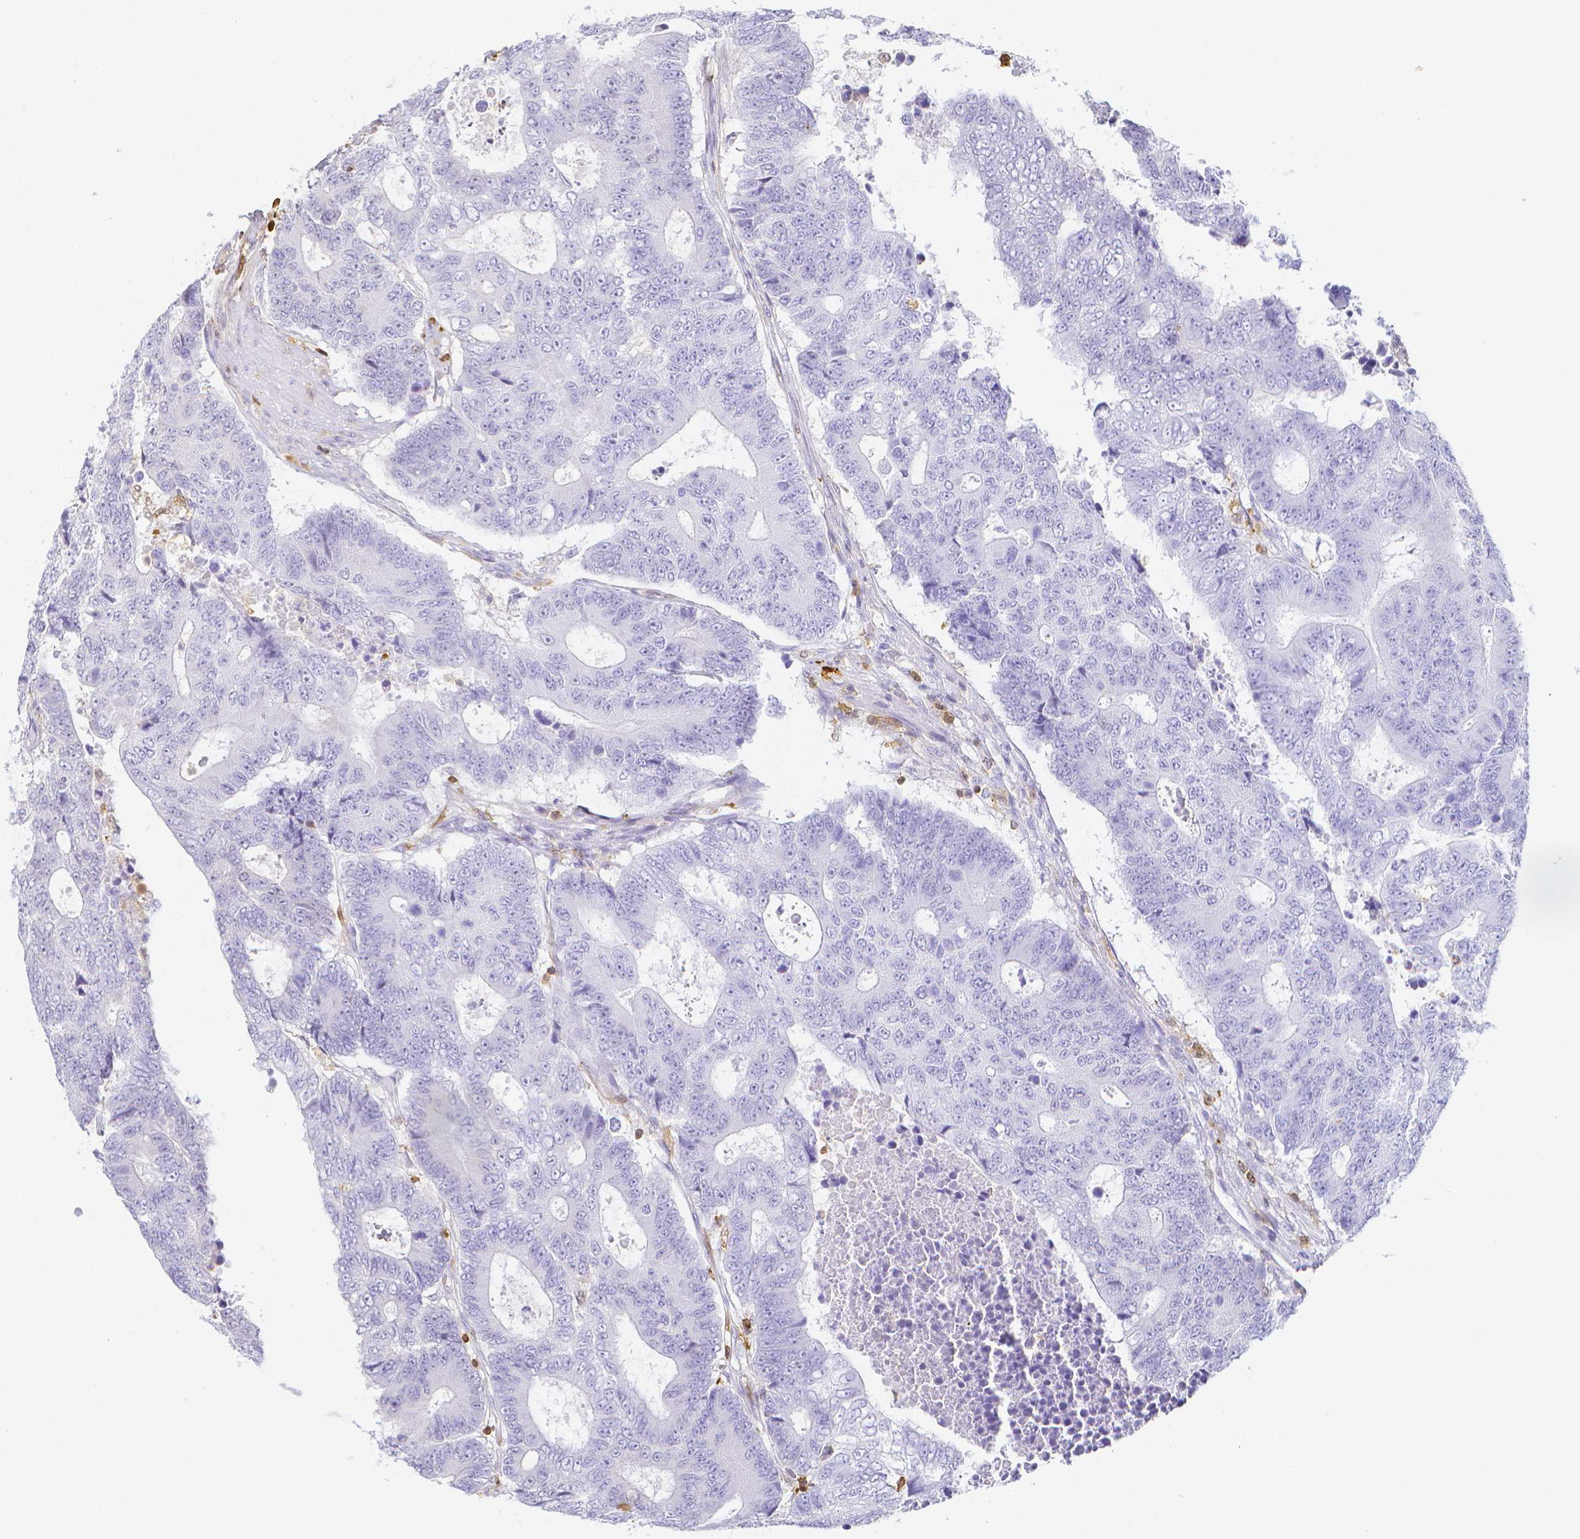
{"staining": {"intensity": "negative", "quantity": "none", "location": "none"}, "tissue": "colorectal cancer", "cell_type": "Tumor cells", "image_type": "cancer", "snomed": [{"axis": "morphology", "description": "Adenocarcinoma, NOS"}, {"axis": "topography", "description": "Colon"}], "caption": "The histopathology image exhibits no significant expression in tumor cells of colorectal cancer. (Immunohistochemistry, brightfield microscopy, high magnification).", "gene": "COTL1", "patient": {"sex": "female", "age": 48}}